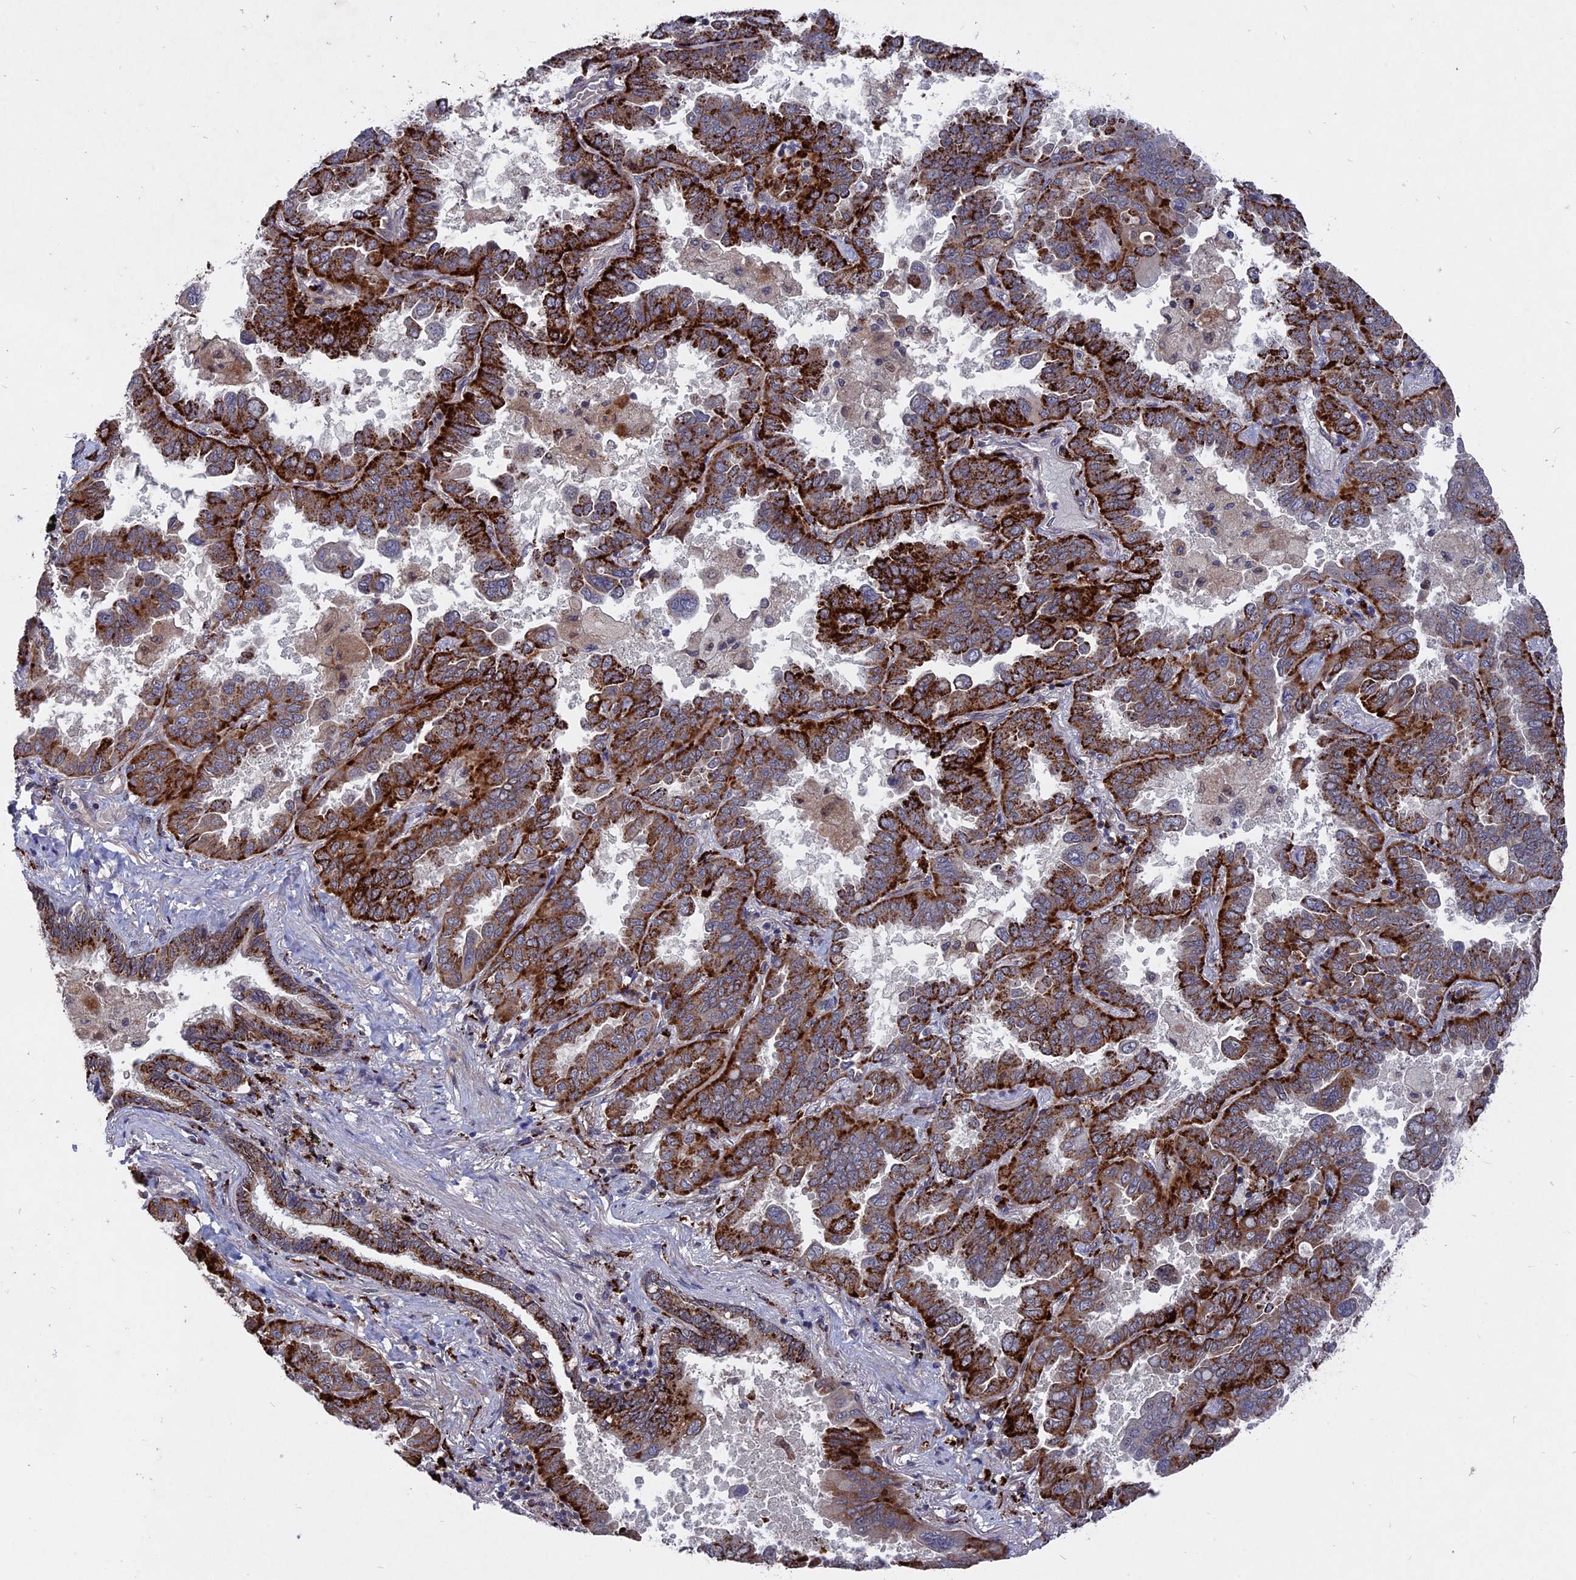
{"staining": {"intensity": "strong", "quantity": ">75%", "location": "cytoplasmic/membranous"}, "tissue": "lung cancer", "cell_type": "Tumor cells", "image_type": "cancer", "snomed": [{"axis": "morphology", "description": "Adenocarcinoma, NOS"}, {"axis": "topography", "description": "Lung"}], "caption": "A brown stain highlights strong cytoplasmic/membranous expression of a protein in human lung cancer tumor cells. Ihc stains the protein of interest in brown and the nuclei are stained blue.", "gene": "NOSIP", "patient": {"sex": "male", "age": 64}}